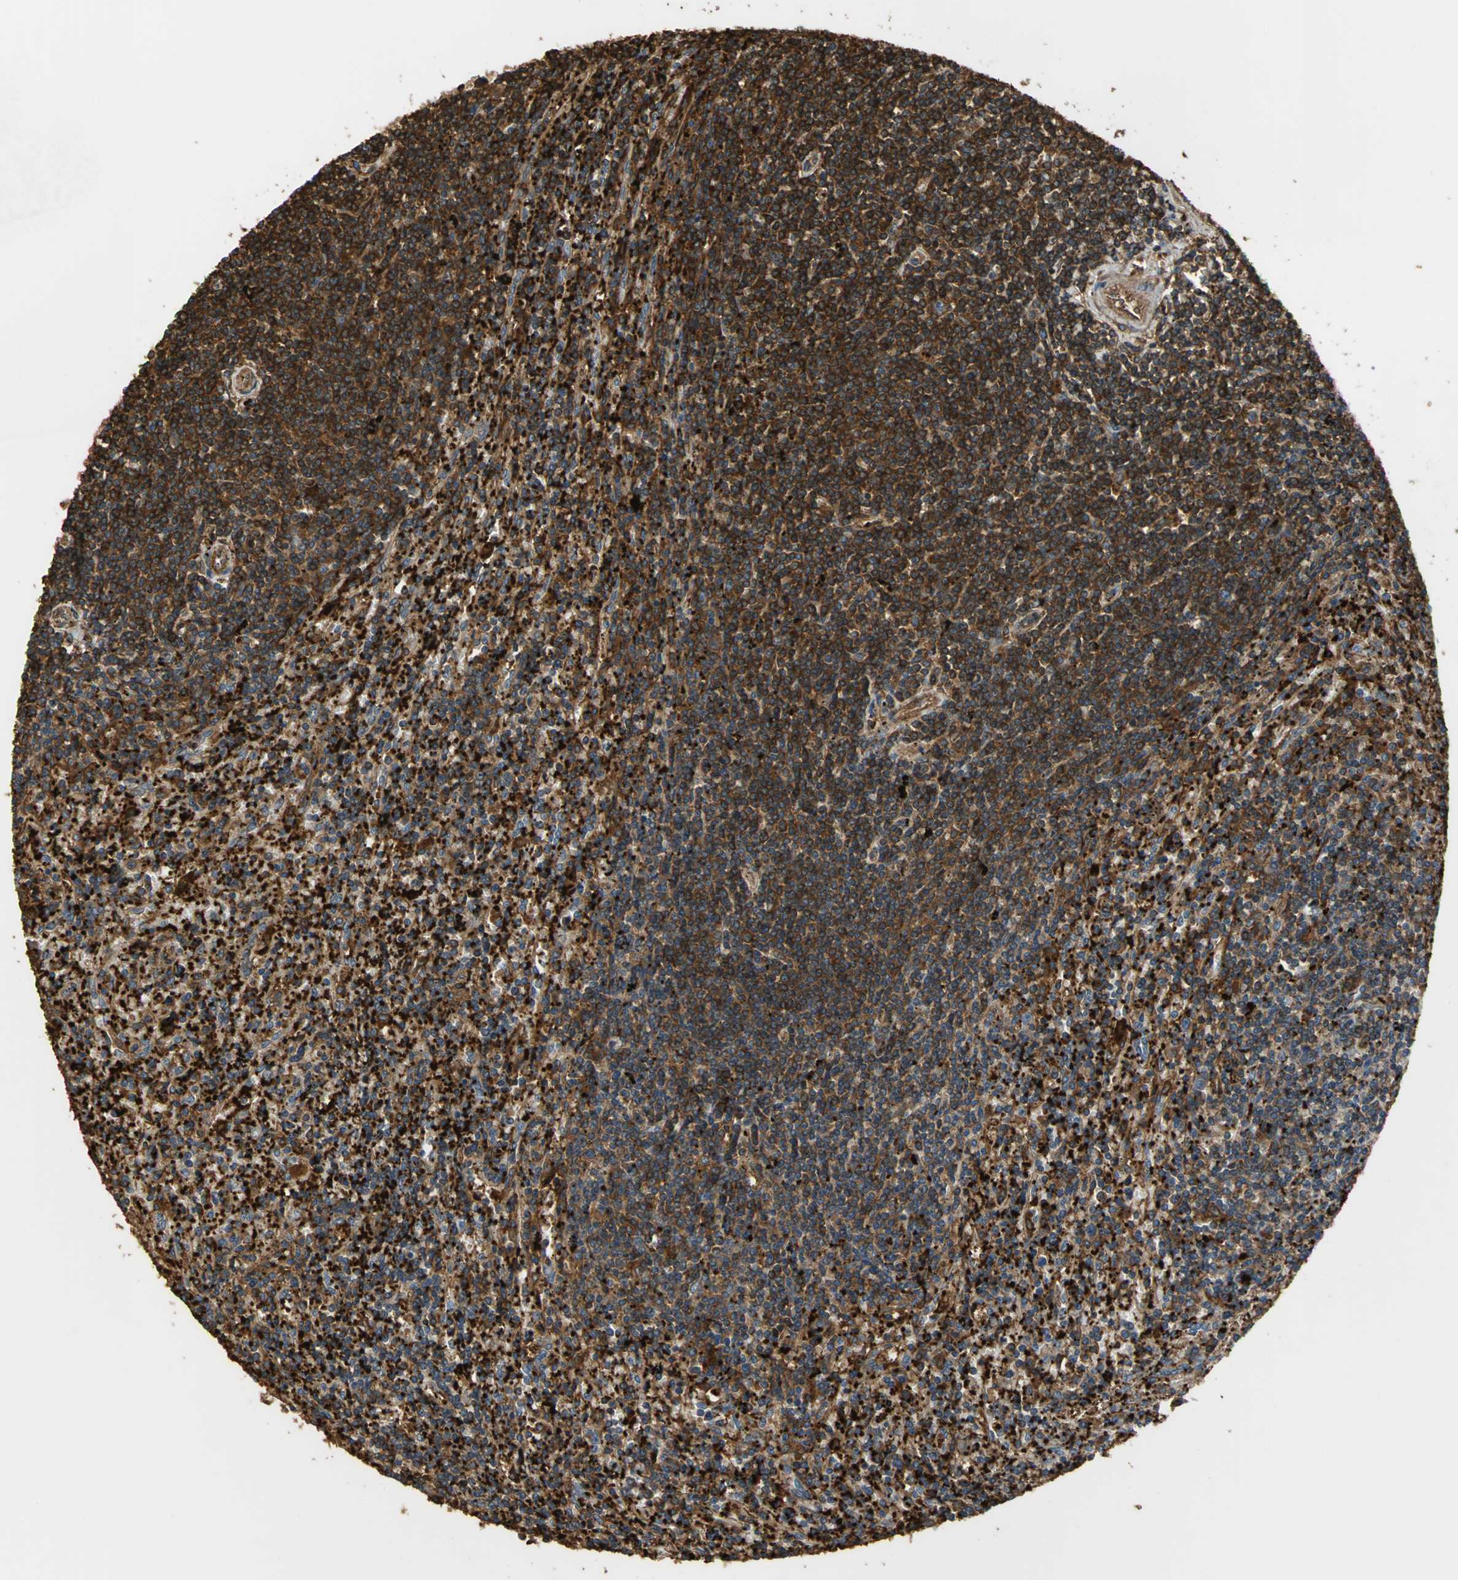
{"staining": {"intensity": "strong", "quantity": ">75%", "location": "cytoplasmic/membranous"}, "tissue": "lymphoma", "cell_type": "Tumor cells", "image_type": "cancer", "snomed": [{"axis": "morphology", "description": "Malignant lymphoma, non-Hodgkin's type, Low grade"}, {"axis": "topography", "description": "Spleen"}], "caption": "IHC micrograph of human low-grade malignant lymphoma, non-Hodgkin's type stained for a protein (brown), which shows high levels of strong cytoplasmic/membranous positivity in approximately >75% of tumor cells.", "gene": "TLN1", "patient": {"sex": "male", "age": 76}}